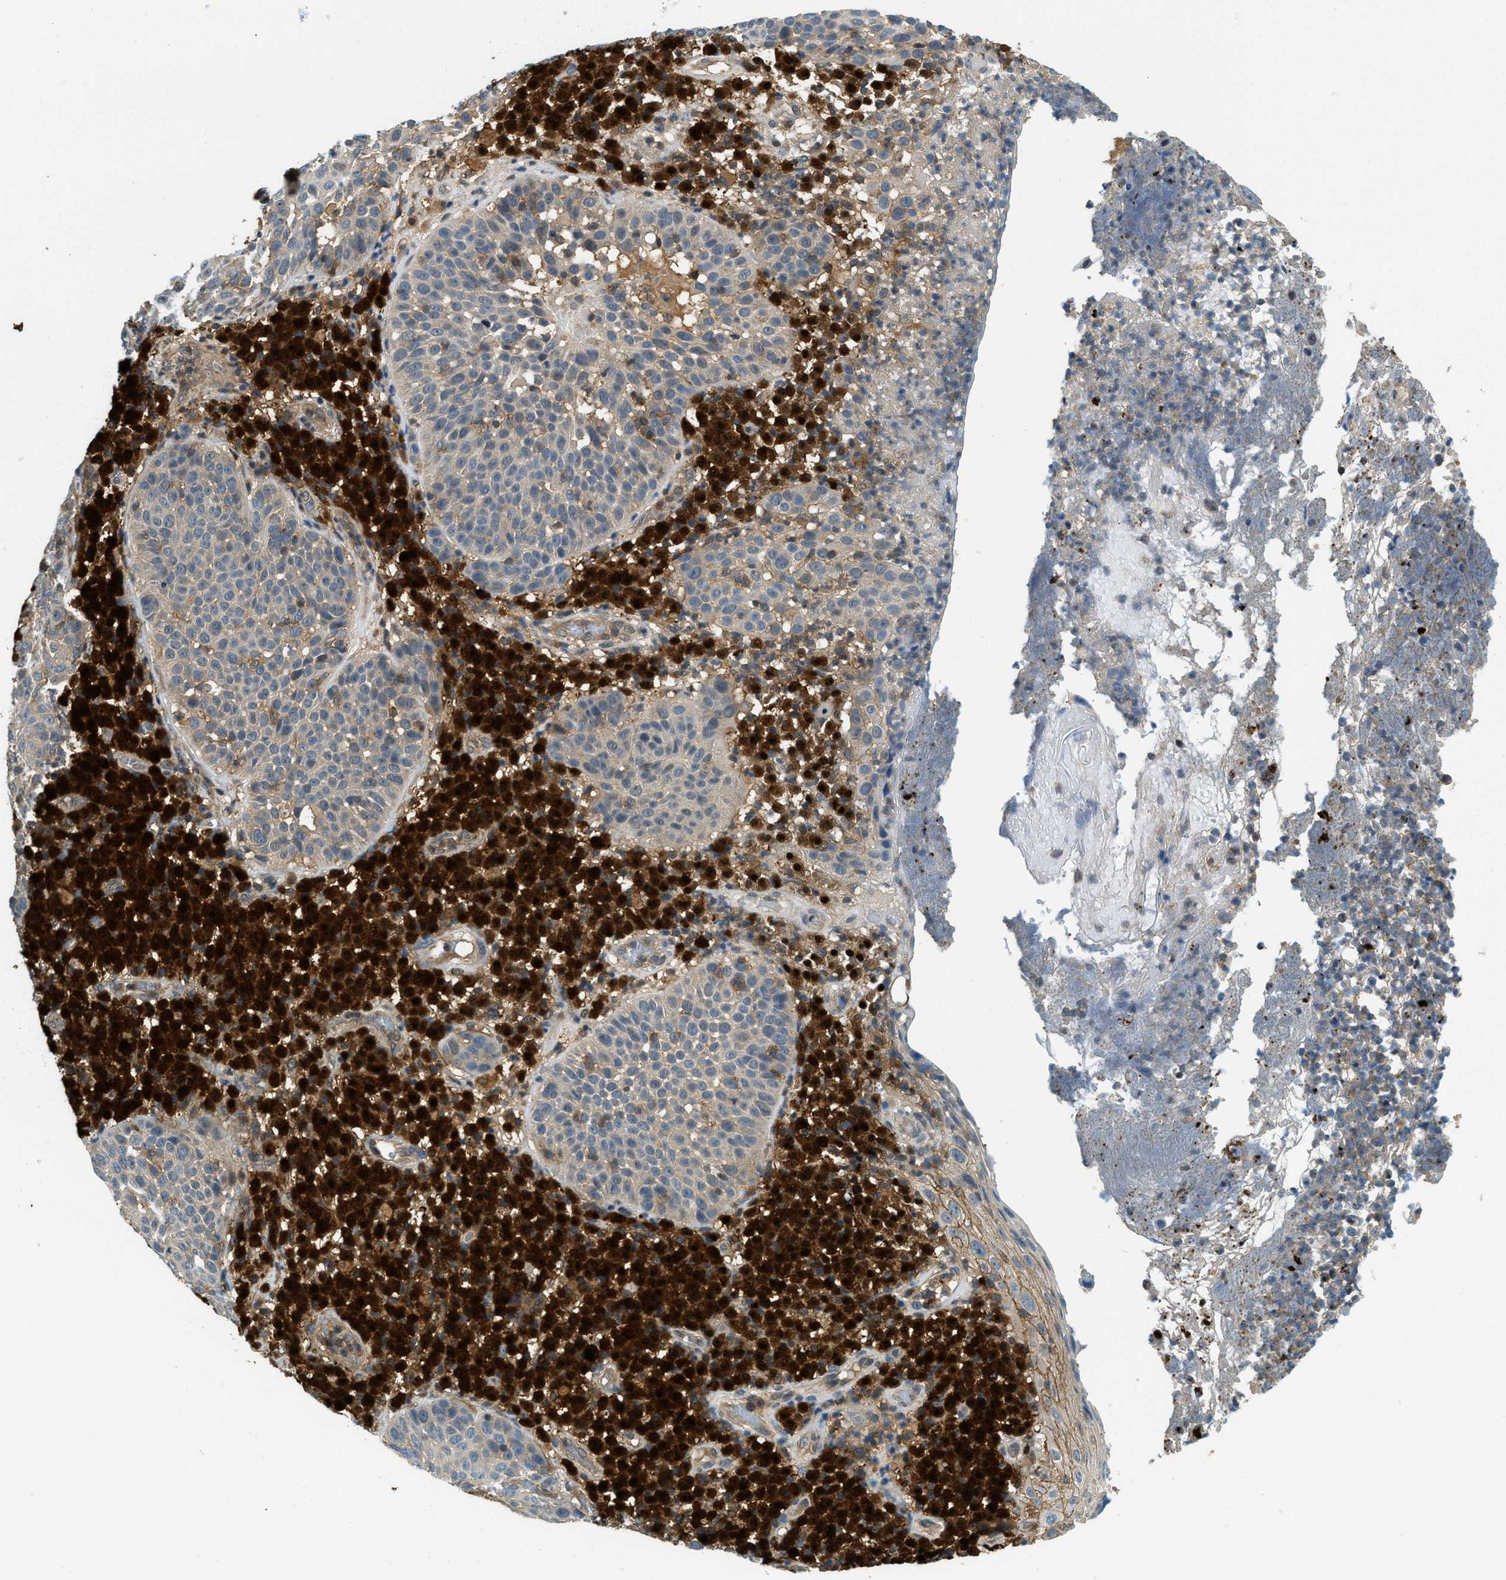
{"staining": {"intensity": "weak", "quantity": "<25%", "location": "cytoplasmic/membranous"}, "tissue": "skin cancer", "cell_type": "Tumor cells", "image_type": "cancer", "snomed": [{"axis": "morphology", "description": "Squamous cell carcinoma in situ, NOS"}, {"axis": "morphology", "description": "Squamous cell carcinoma, NOS"}, {"axis": "topography", "description": "Skin"}], "caption": "A photomicrograph of human skin squamous cell carcinoma is negative for staining in tumor cells.", "gene": "GMPPB", "patient": {"sex": "male", "age": 93}}